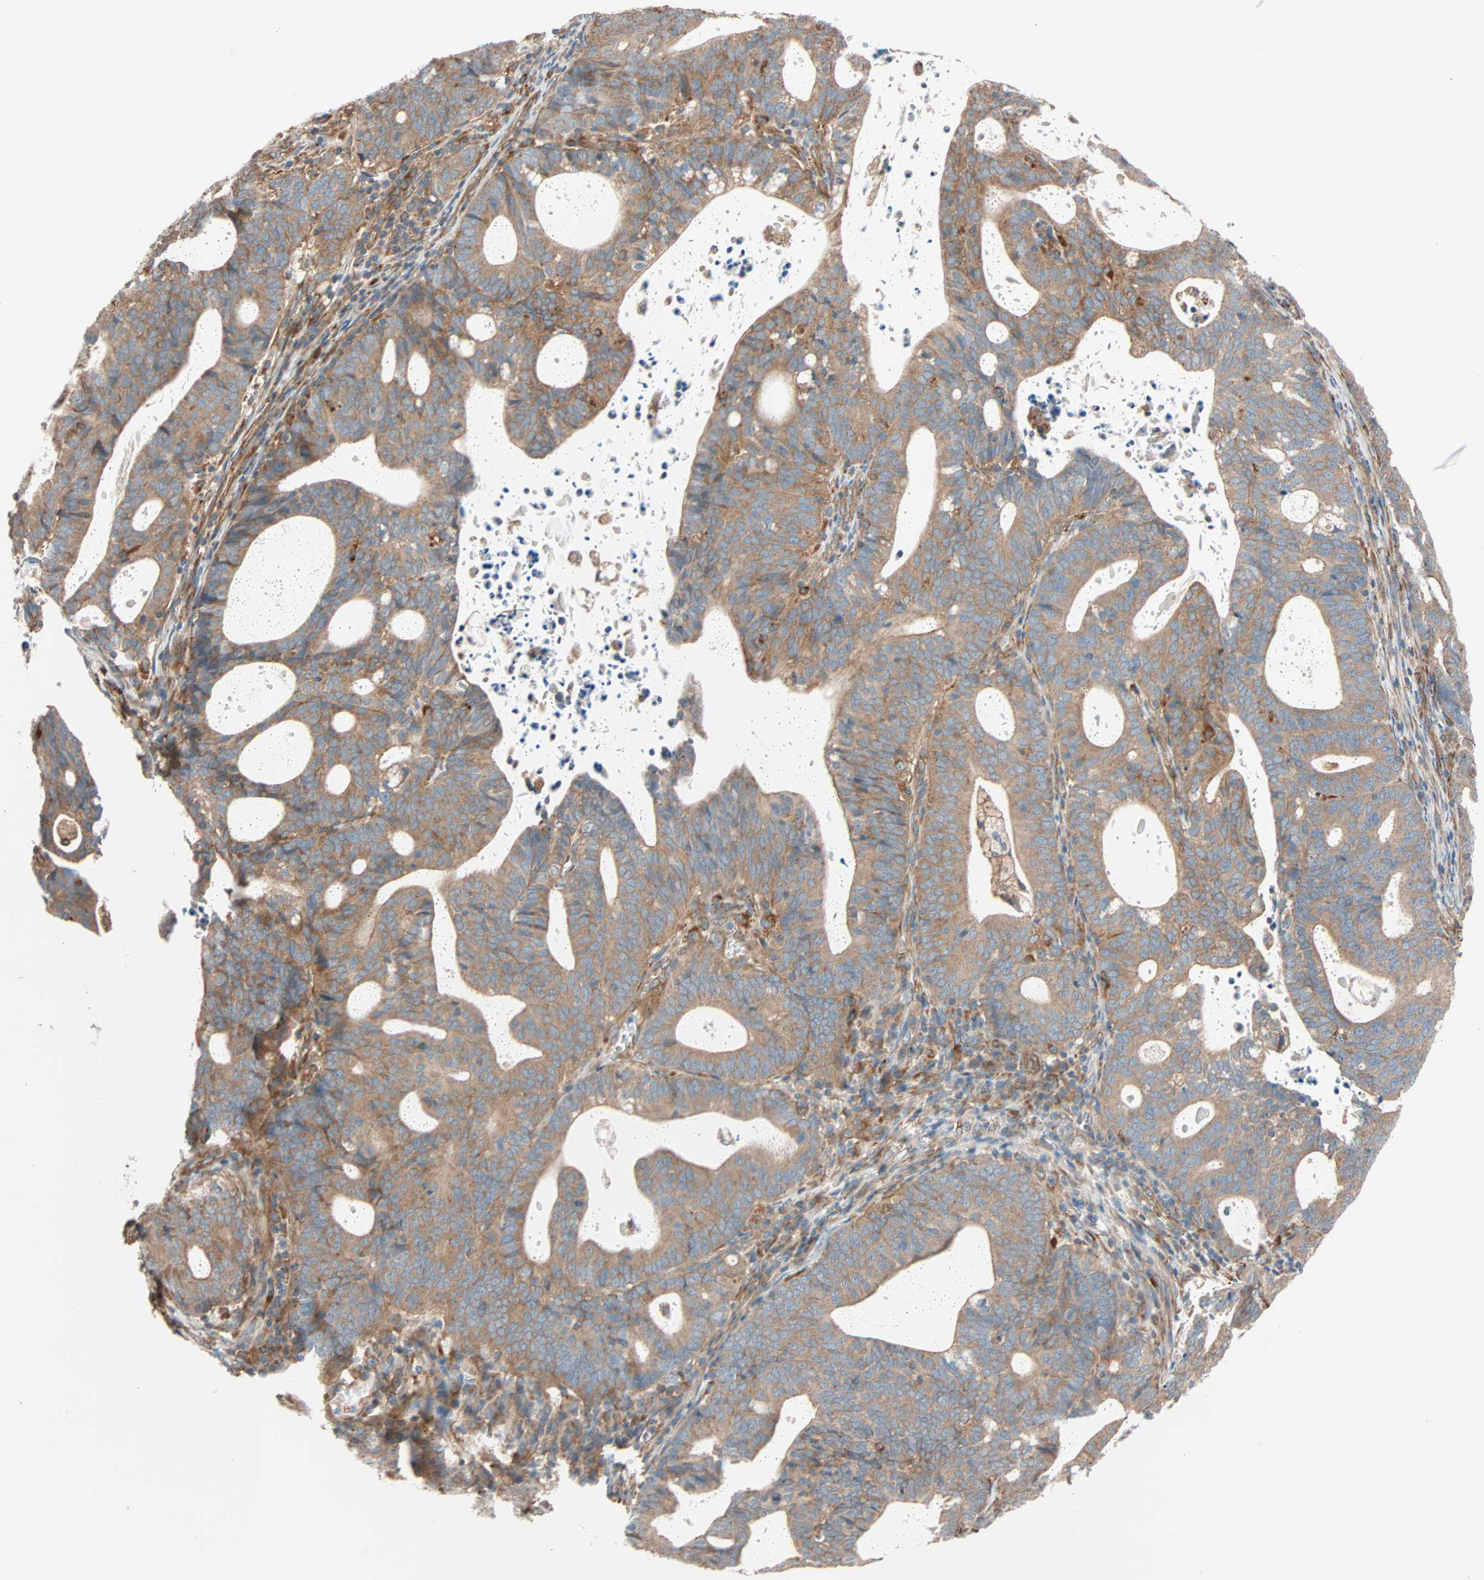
{"staining": {"intensity": "moderate", "quantity": ">75%", "location": "cytoplasmic/membranous"}, "tissue": "endometrial cancer", "cell_type": "Tumor cells", "image_type": "cancer", "snomed": [{"axis": "morphology", "description": "Adenocarcinoma, NOS"}, {"axis": "topography", "description": "Uterus"}], "caption": "A medium amount of moderate cytoplasmic/membranous positivity is seen in approximately >75% of tumor cells in endometrial cancer (adenocarcinoma) tissue.", "gene": "PHYH", "patient": {"sex": "female", "age": 83}}